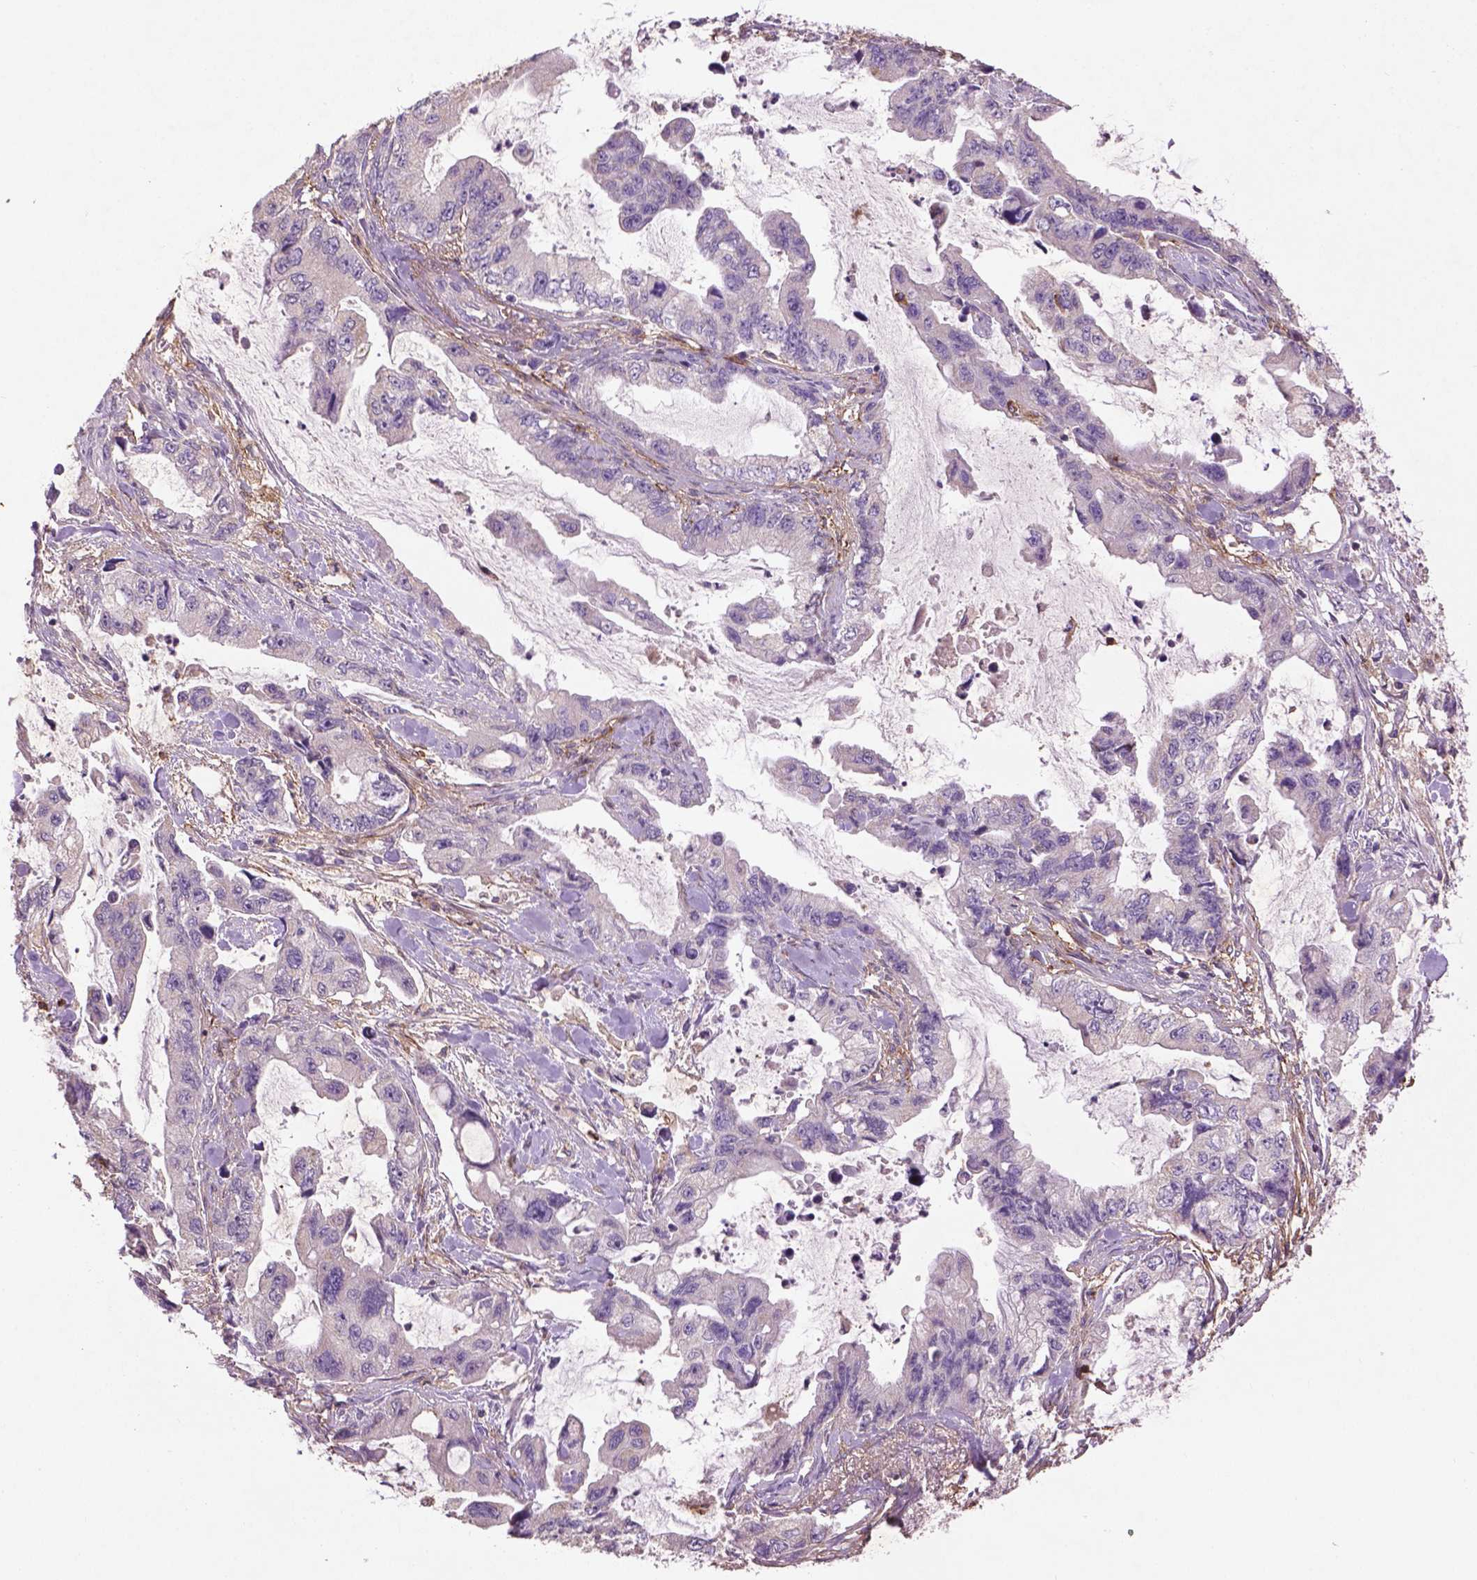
{"staining": {"intensity": "negative", "quantity": "none", "location": "none"}, "tissue": "stomach cancer", "cell_type": "Tumor cells", "image_type": "cancer", "snomed": [{"axis": "morphology", "description": "Adenocarcinoma, NOS"}, {"axis": "topography", "description": "Pancreas"}, {"axis": "topography", "description": "Stomach, upper"}, {"axis": "topography", "description": "Stomach"}], "caption": "The photomicrograph reveals no staining of tumor cells in adenocarcinoma (stomach). Nuclei are stained in blue.", "gene": "LRRC3C", "patient": {"sex": "male", "age": 77}}